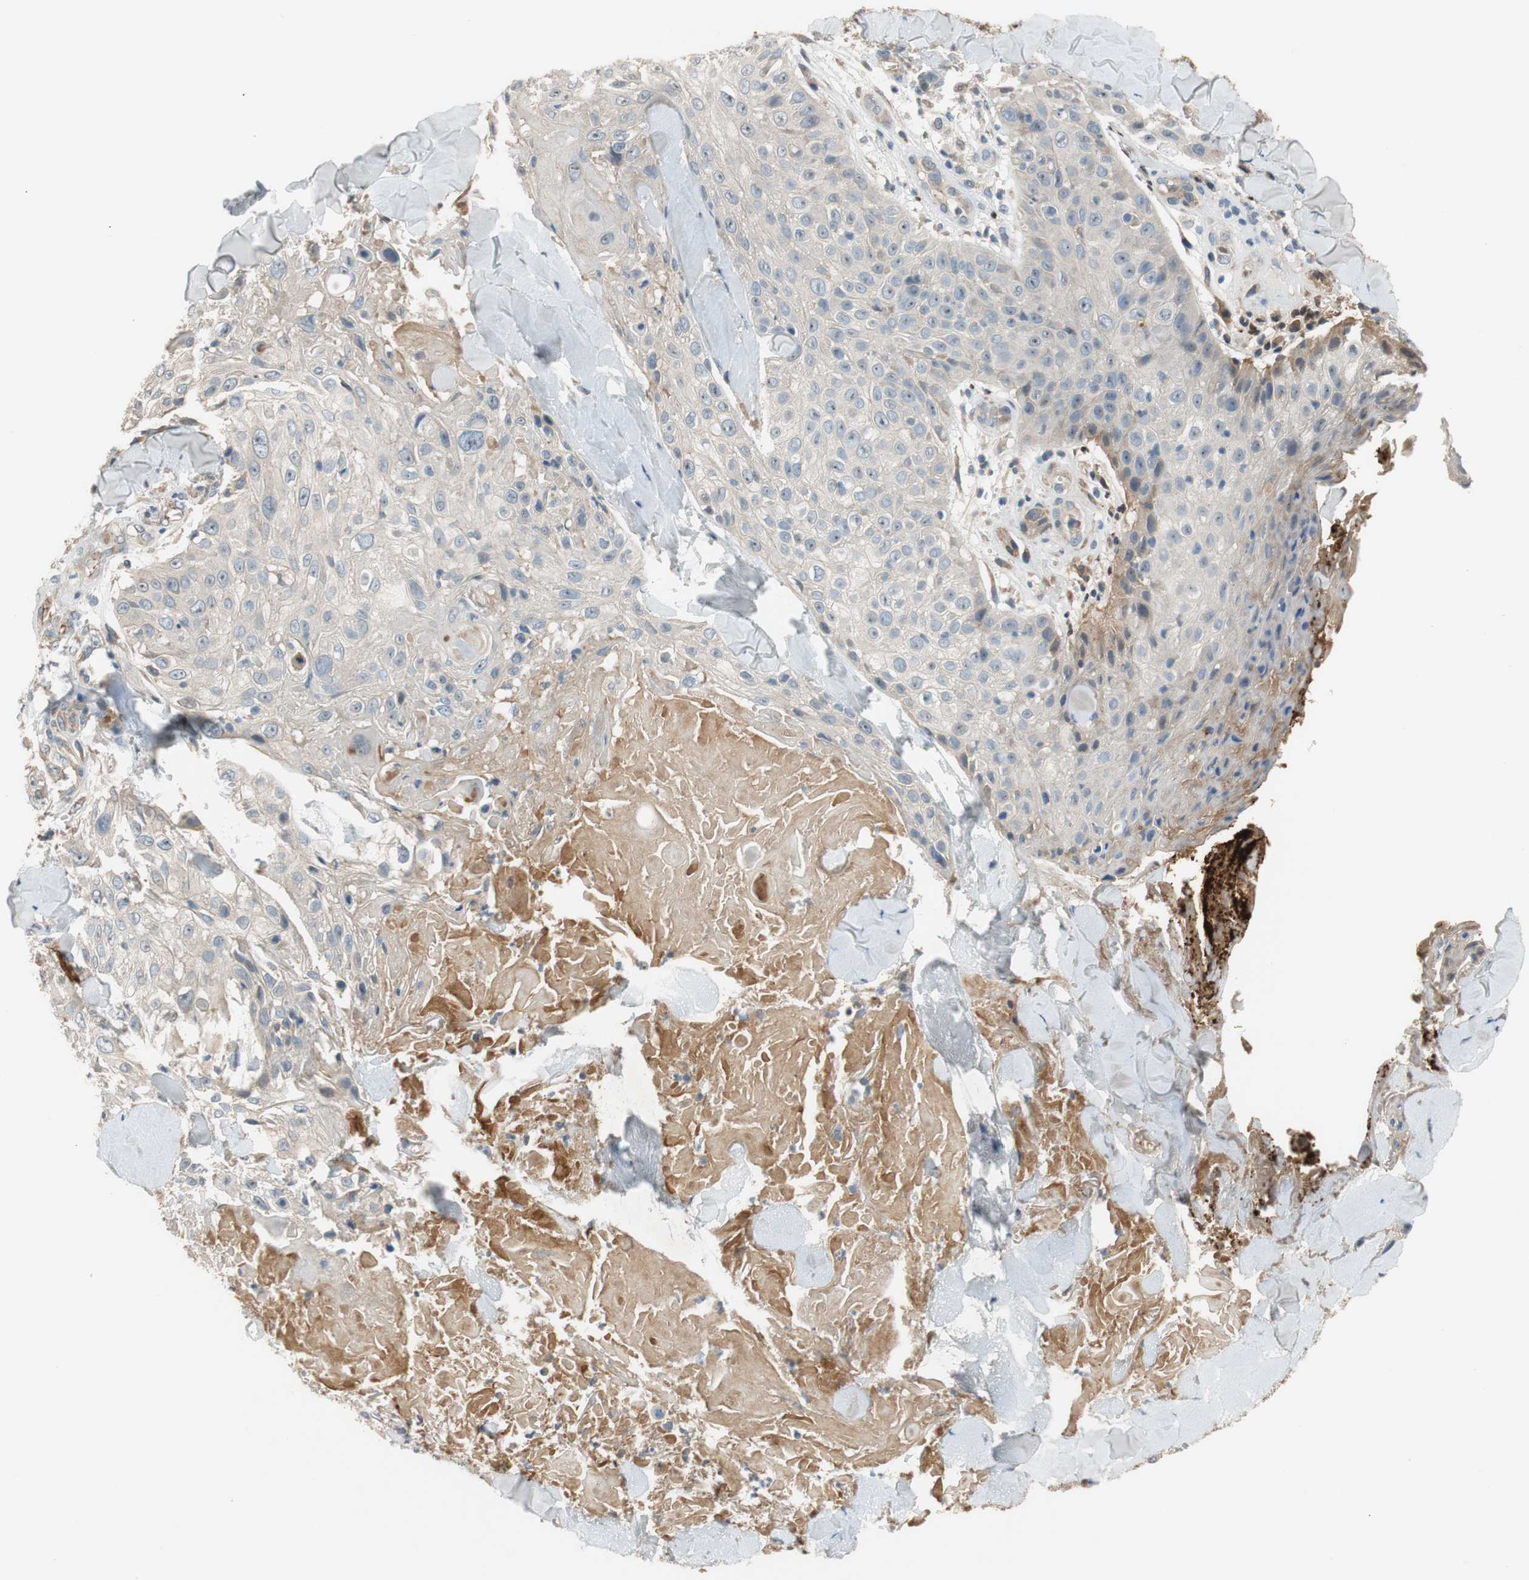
{"staining": {"intensity": "negative", "quantity": "none", "location": "none"}, "tissue": "skin cancer", "cell_type": "Tumor cells", "image_type": "cancer", "snomed": [{"axis": "morphology", "description": "Squamous cell carcinoma, NOS"}, {"axis": "topography", "description": "Skin"}], "caption": "This is an immunohistochemistry micrograph of squamous cell carcinoma (skin). There is no positivity in tumor cells.", "gene": "C4A", "patient": {"sex": "male", "age": 86}}